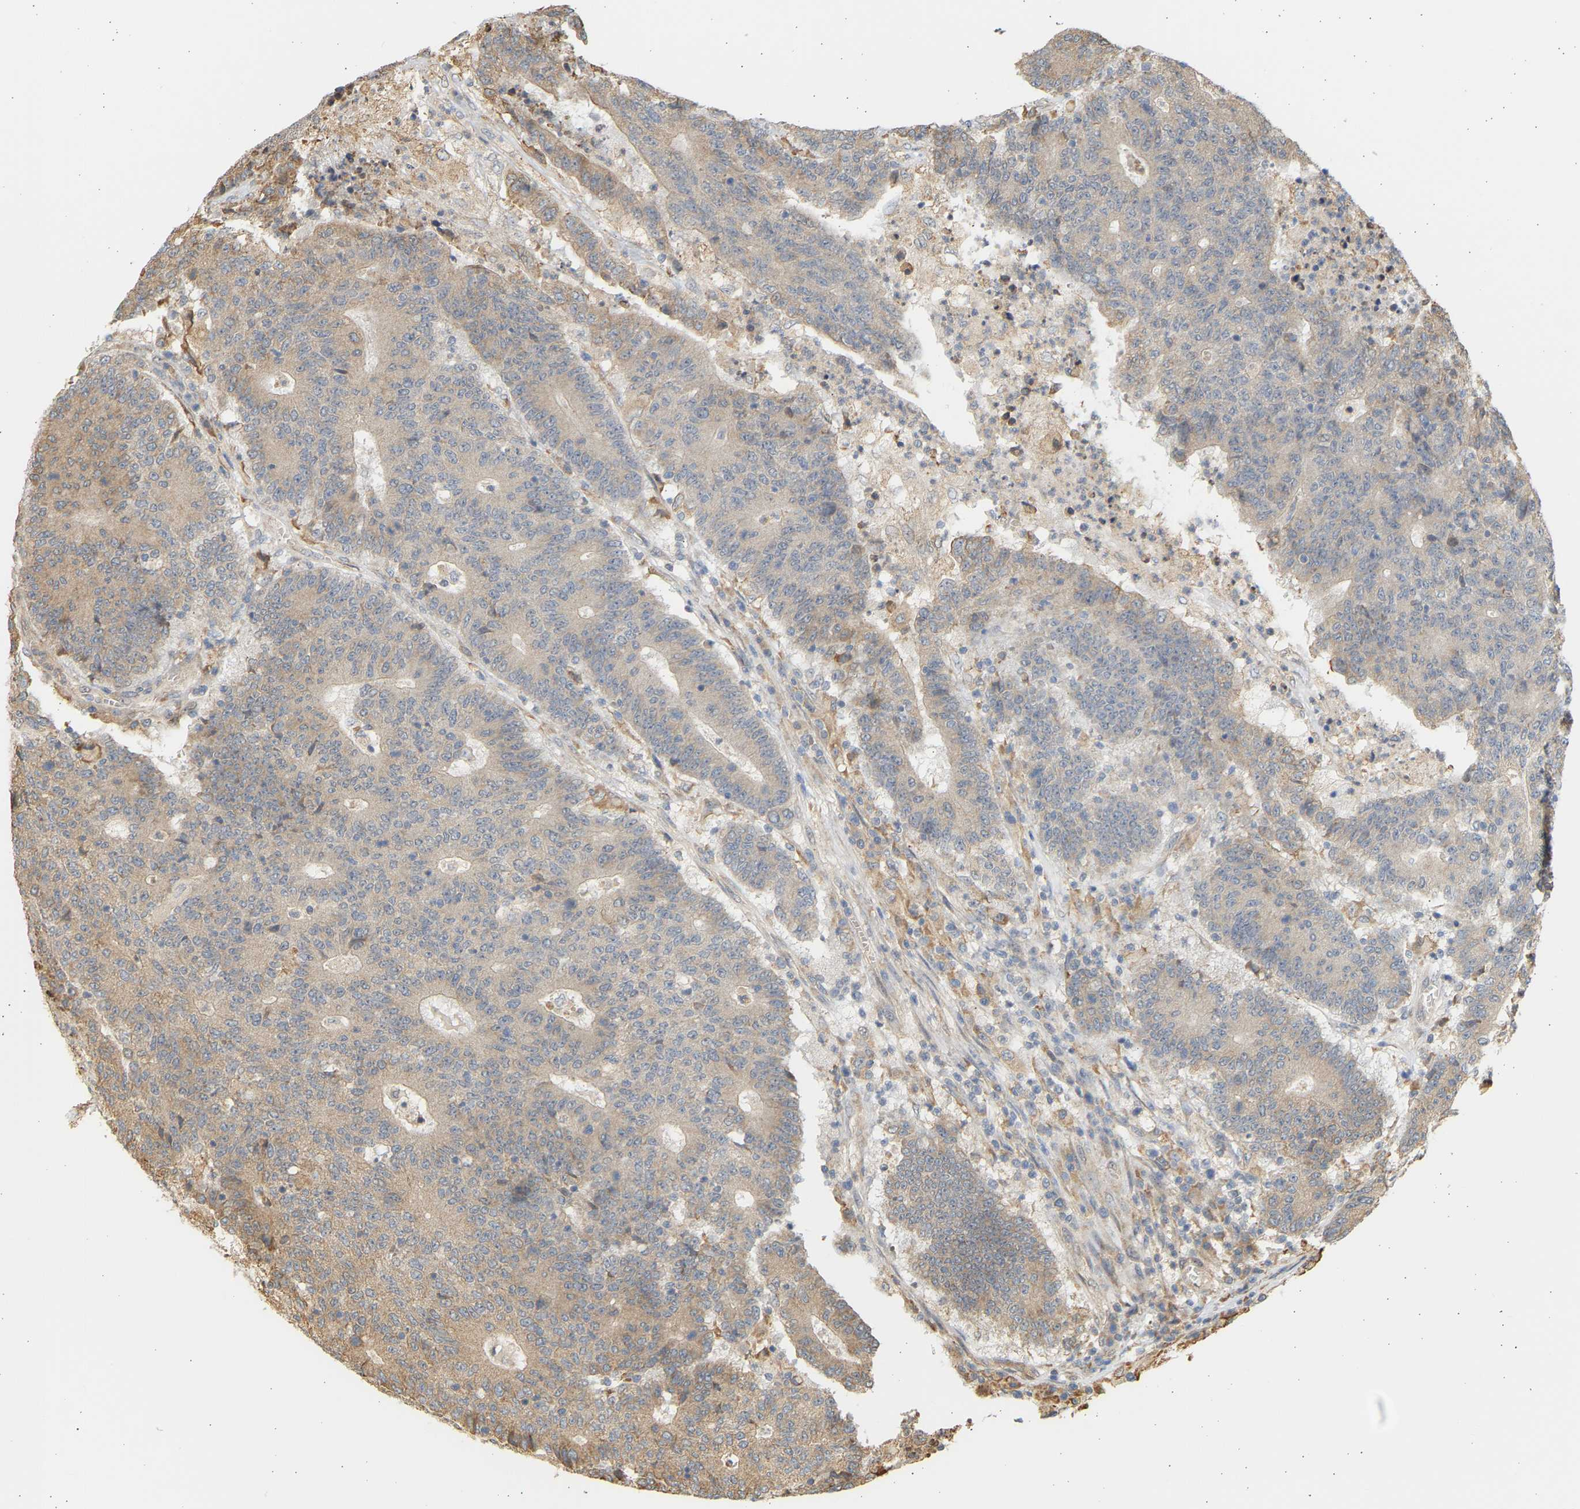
{"staining": {"intensity": "weak", "quantity": ">75%", "location": "cytoplasmic/membranous"}, "tissue": "colorectal cancer", "cell_type": "Tumor cells", "image_type": "cancer", "snomed": [{"axis": "morphology", "description": "Normal tissue, NOS"}, {"axis": "morphology", "description": "Adenocarcinoma, NOS"}, {"axis": "topography", "description": "Colon"}], "caption": "The immunohistochemical stain shows weak cytoplasmic/membranous staining in tumor cells of colorectal cancer (adenocarcinoma) tissue. Using DAB (3,3'-diaminobenzidine) (brown) and hematoxylin (blue) stains, captured at high magnification using brightfield microscopy.", "gene": "B4GALT6", "patient": {"sex": "female", "age": 75}}